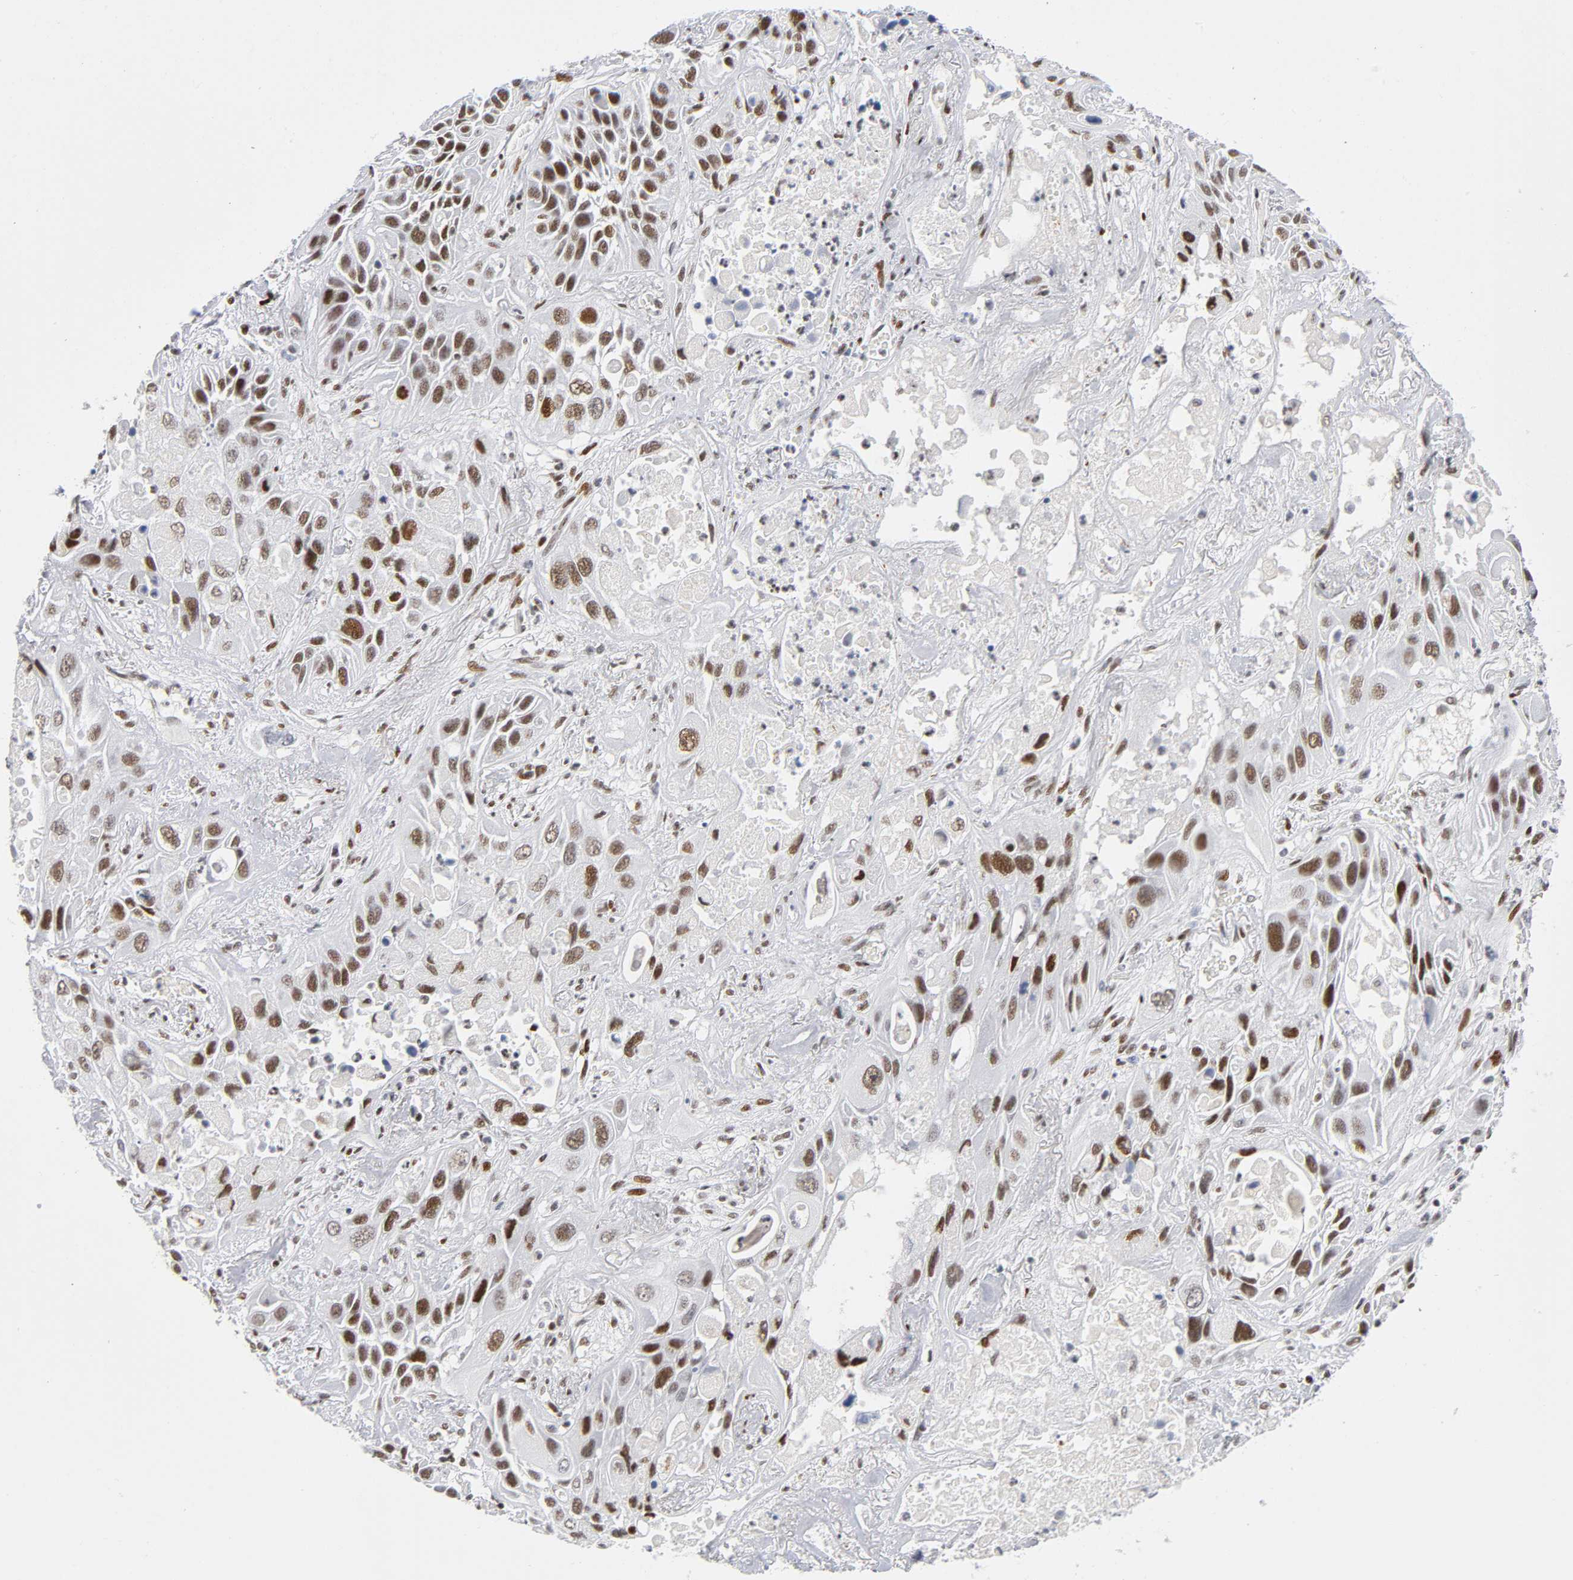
{"staining": {"intensity": "strong", "quantity": ">75%", "location": "nuclear"}, "tissue": "lung cancer", "cell_type": "Tumor cells", "image_type": "cancer", "snomed": [{"axis": "morphology", "description": "Squamous cell carcinoma, NOS"}, {"axis": "topography", "description": "Lung"}], "caption": "Immunohistochemistry (IHC) histopathology image of human squamous cell carcinoma (lung) stained for a protein (brown), which reveals high levels of strong nuclear positivity in about >75% of tumor cells.", "gene": "SP3", "patient": {"sex": "female", "age": 76}}